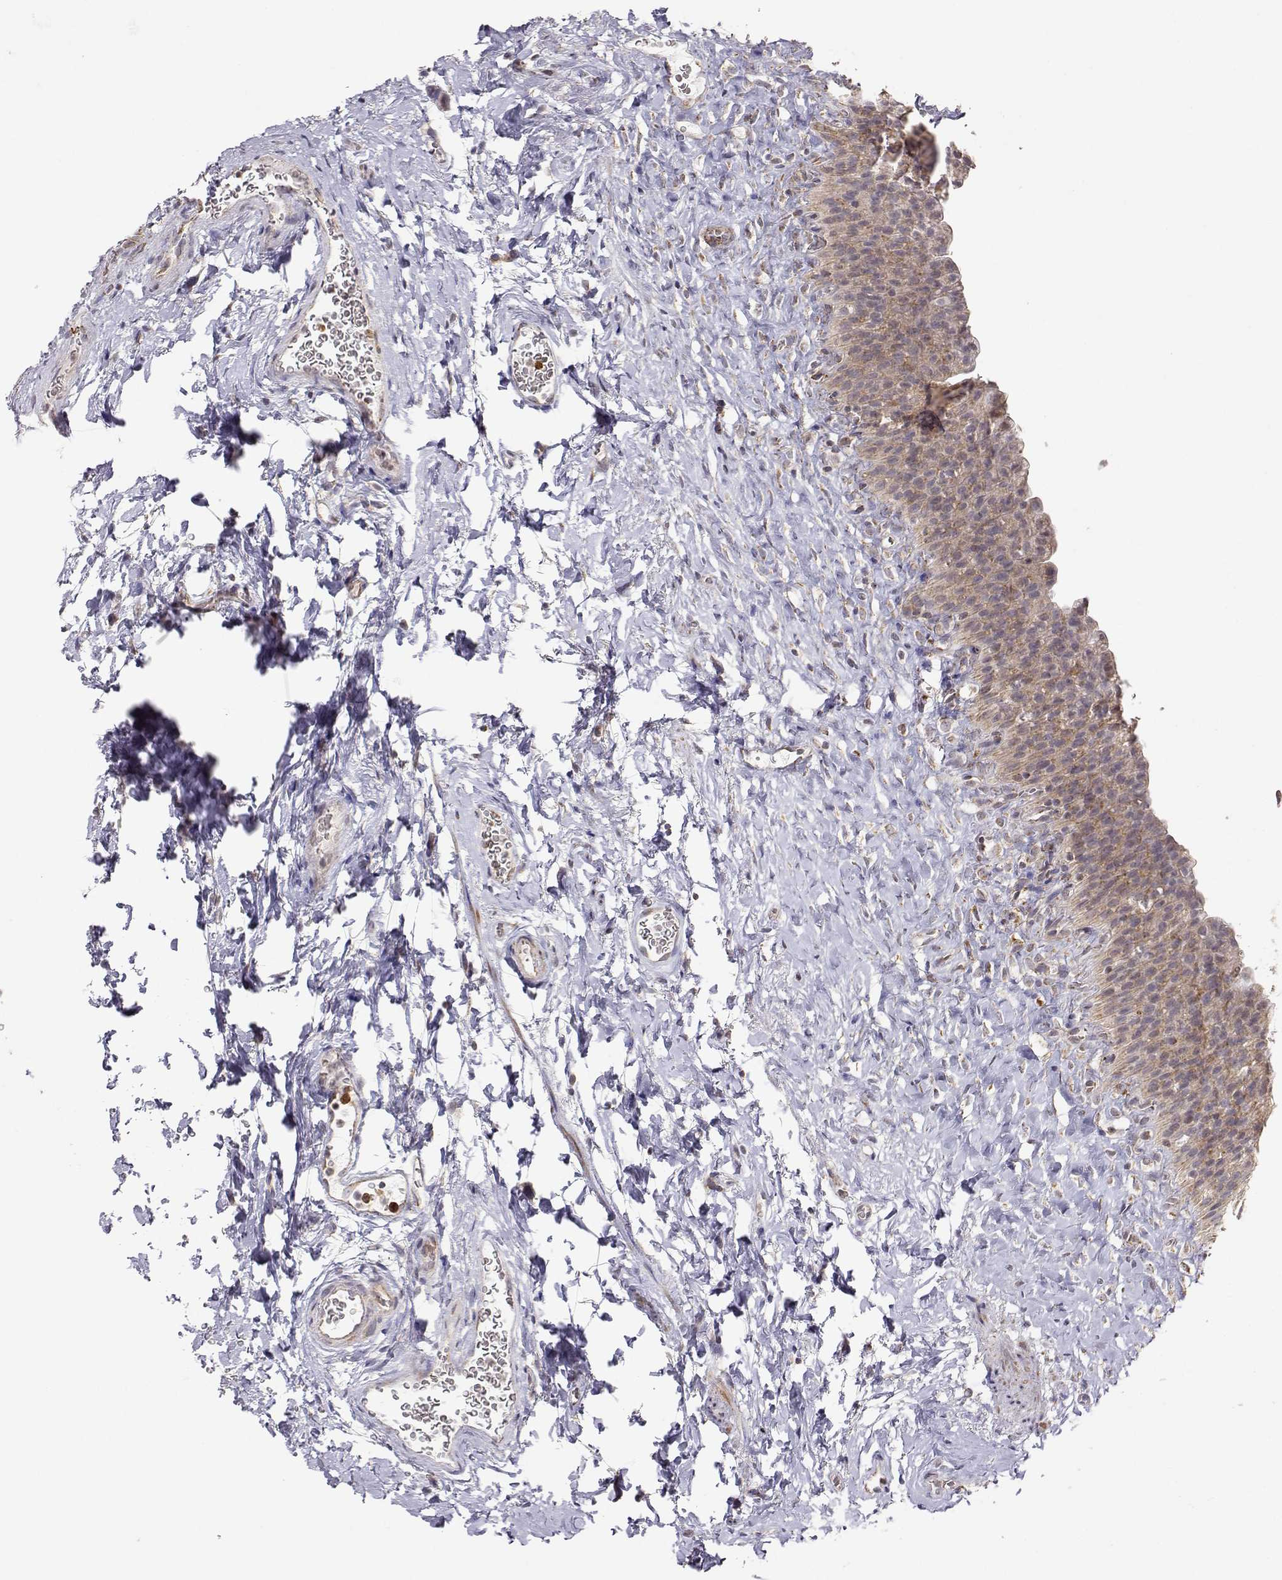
{"staining": {"intensity": "moderate", "quantity": ">75%", "location": "cytoplasmic/membranous"}, "tissue": "urinary bladder", "cell_type": "Urothelial cells", "image_type": "normal", "snomed": [{"axis": "morphology", "description": "Normal tissue, NOS"}, {"axis": "topography", "description": "Urinary bladder"}], "caption": "High-magnification brightfield microscopy of benign urinary bladder stained with DAB (3,3'-diaminobenzidine) (brown) and counterstained with hematoxylin (blue). urothelial cells exhibit moderate cytoplasmic/membranous positivity is appreciated in about>75% of cells.", "gene": "EXOG", "patient": {"sex": "male", "age": 76}}